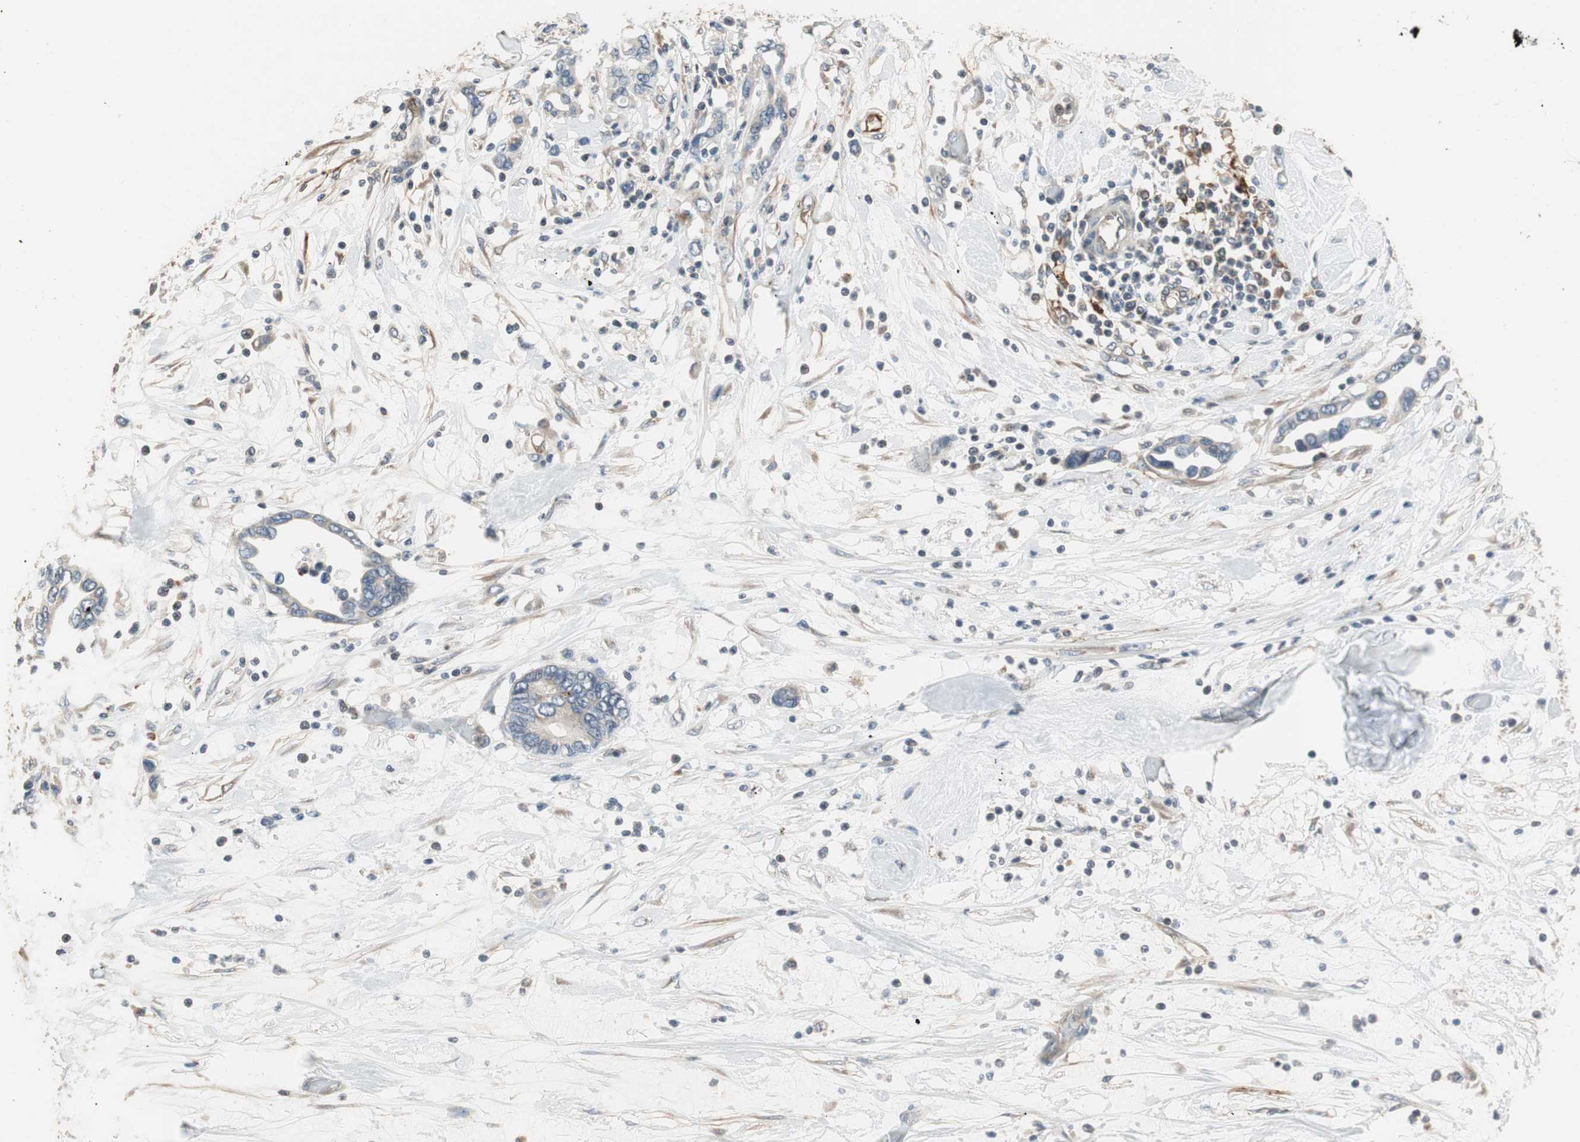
{"staining": {"intensity": "negative", "quantity": "none", "location": "none"}, "tissue": "pancreatic cancer", "cell_type": "Tumor cells", "image_type": "cancer", "snomed": [{"axis": "morphology", "description": "Adenocarcinoma, NOS"}, {"axis": "topography", "description": "Pancreas"}], "caption": "High magnification brightfield microscopy of pancreatic cancer (adenocarcinoma) stained with DAB (3,3'-diaminobenzidine) (brown) and counterstained with hematoxylin (blue): tumor cells show no significant expression.", "gene": "ALPL", "patient": {"sex": "female", "age": 57}}